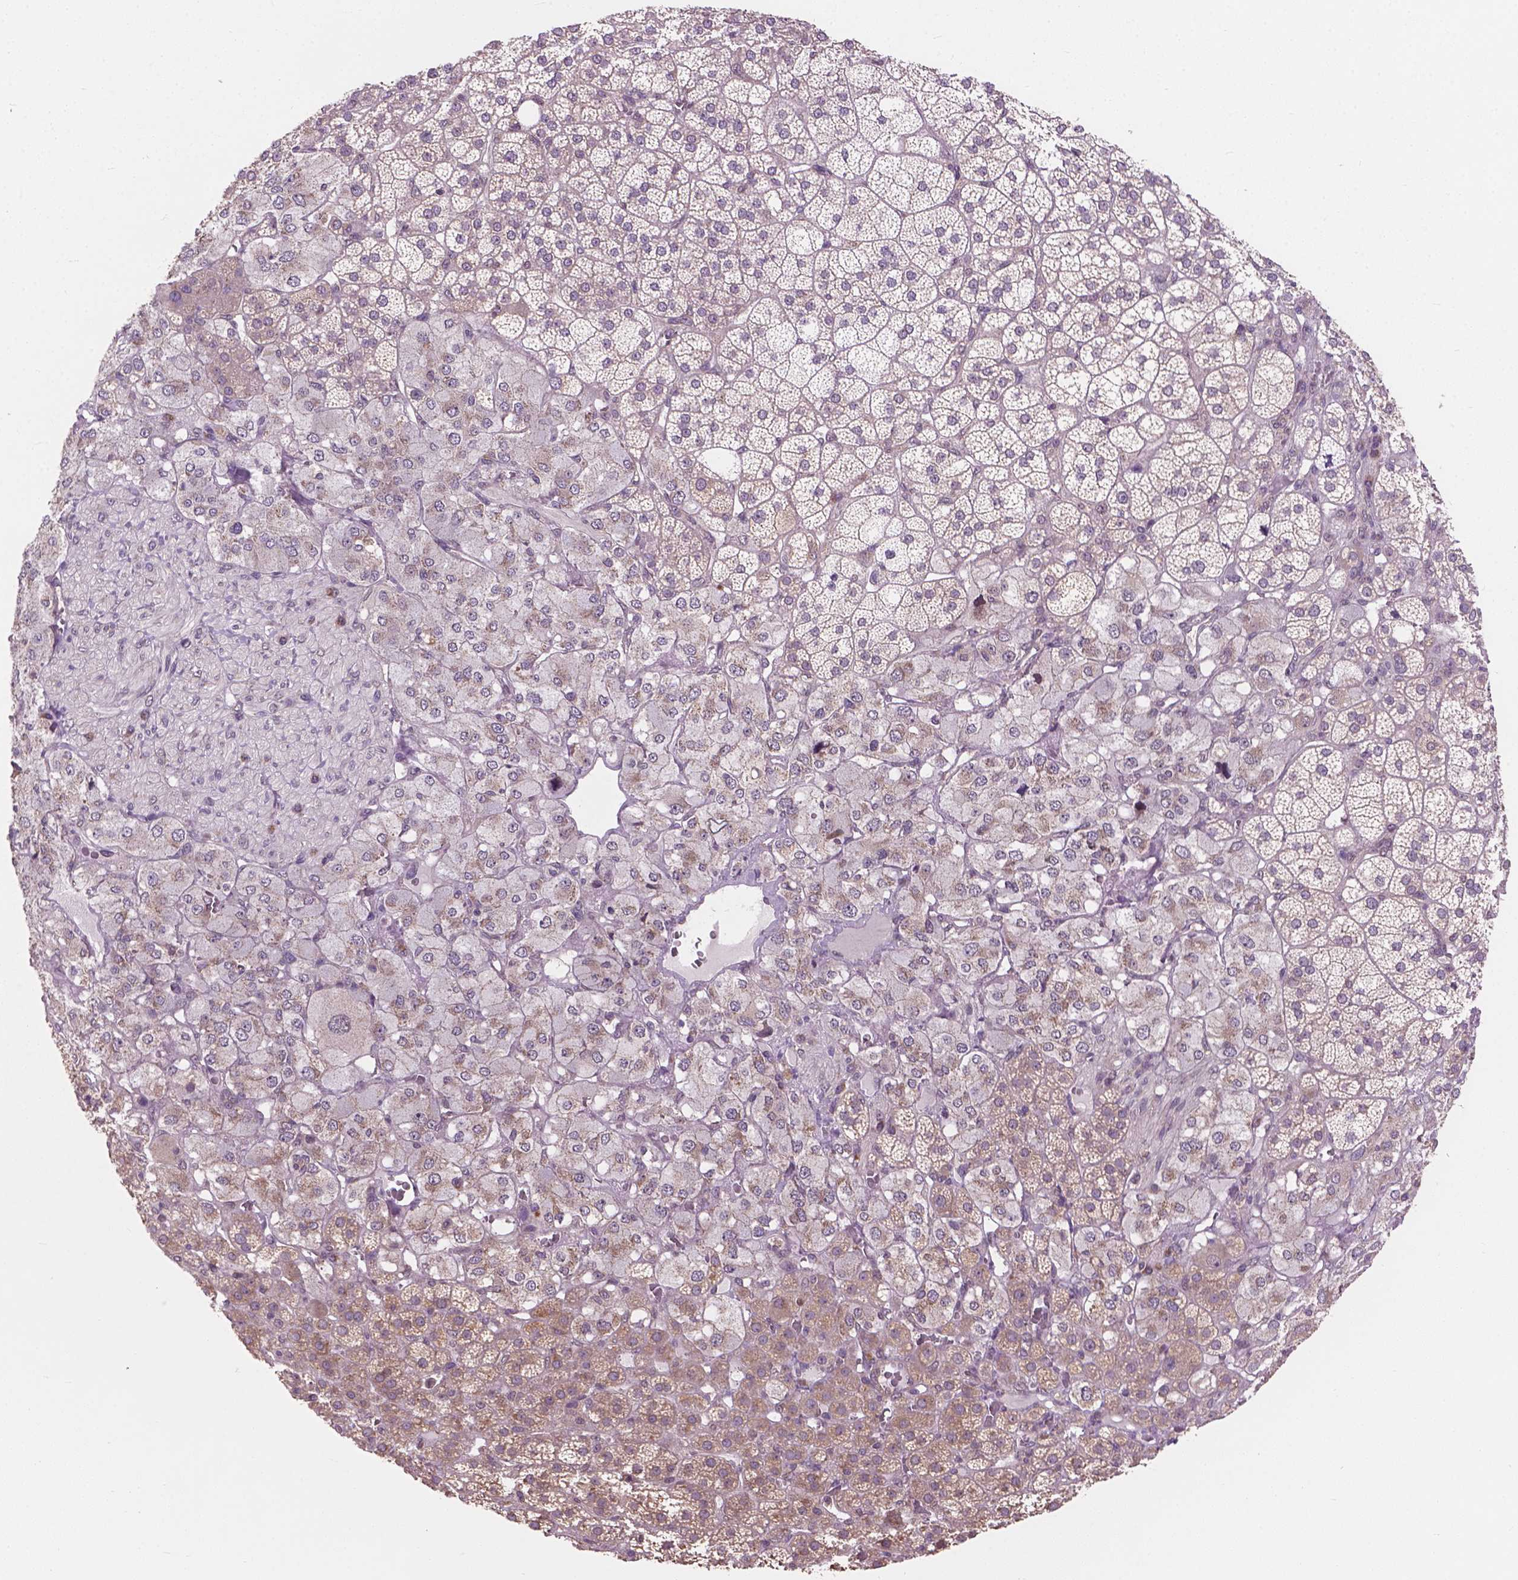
{"staining": {"intensity": "weak", "quantity": "25%-75%", "location": "cytoplasmic/membranous"}, "tissue": "adrenal gland", "cell_type": "Glandular cells", "image_type": "normal", "snomed": [{"axis": "morphology", "description": "Normal tissue, NOS"}, {"axis": "topography", "description": "Adrenal gland"}], "caption": "High-power microscopy captured an immunohistochemistry (IHC) image of benign adrenal gland, revealing weak cytoplasmic/membranous staining in approximately 25%-75% of glandular cells. (brown staining indicates protein expression, while blue staining denotes nuclei).", "gene": "PPP1CB", "patient": {"sex": "female", "age": 60}}